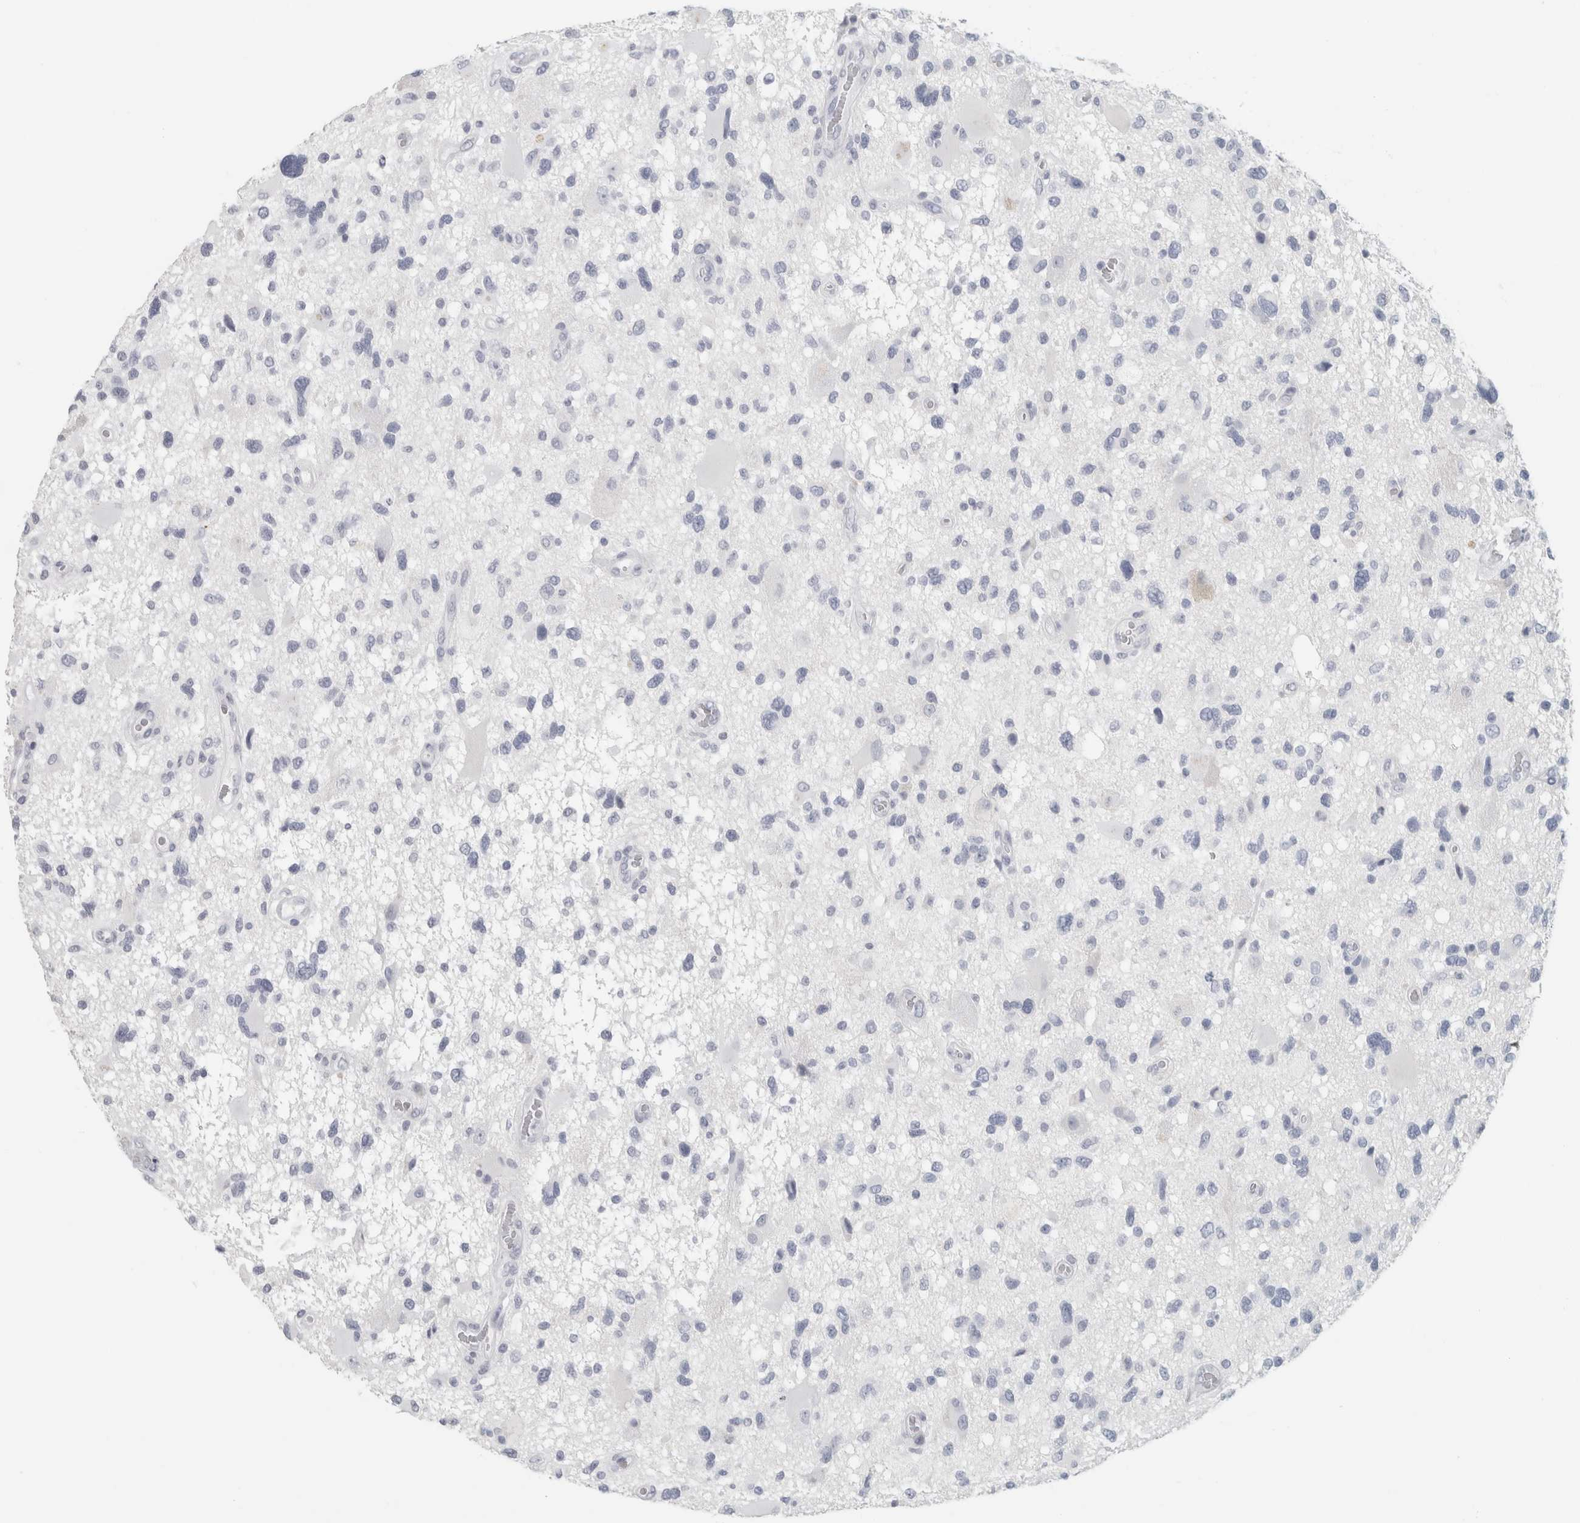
{"staining": {"intensity": "negative", "quantity": "none", "location": "none"}, "tissue": "glioma", "cell_type": "Tumor cells", "image_type": "cancer", "snomed": [{"axis": "morphology", "description": "Glioma, malignant, High grade"}, {"axis": "topography", "description": "Brain"}], "caption": "High-grade glioma (malignant) was stained to show a protein in brown. There is no significant staining in tumor cells.", "gene": "SLC28A3", "patient": {"sex": "male", "age": 33}}